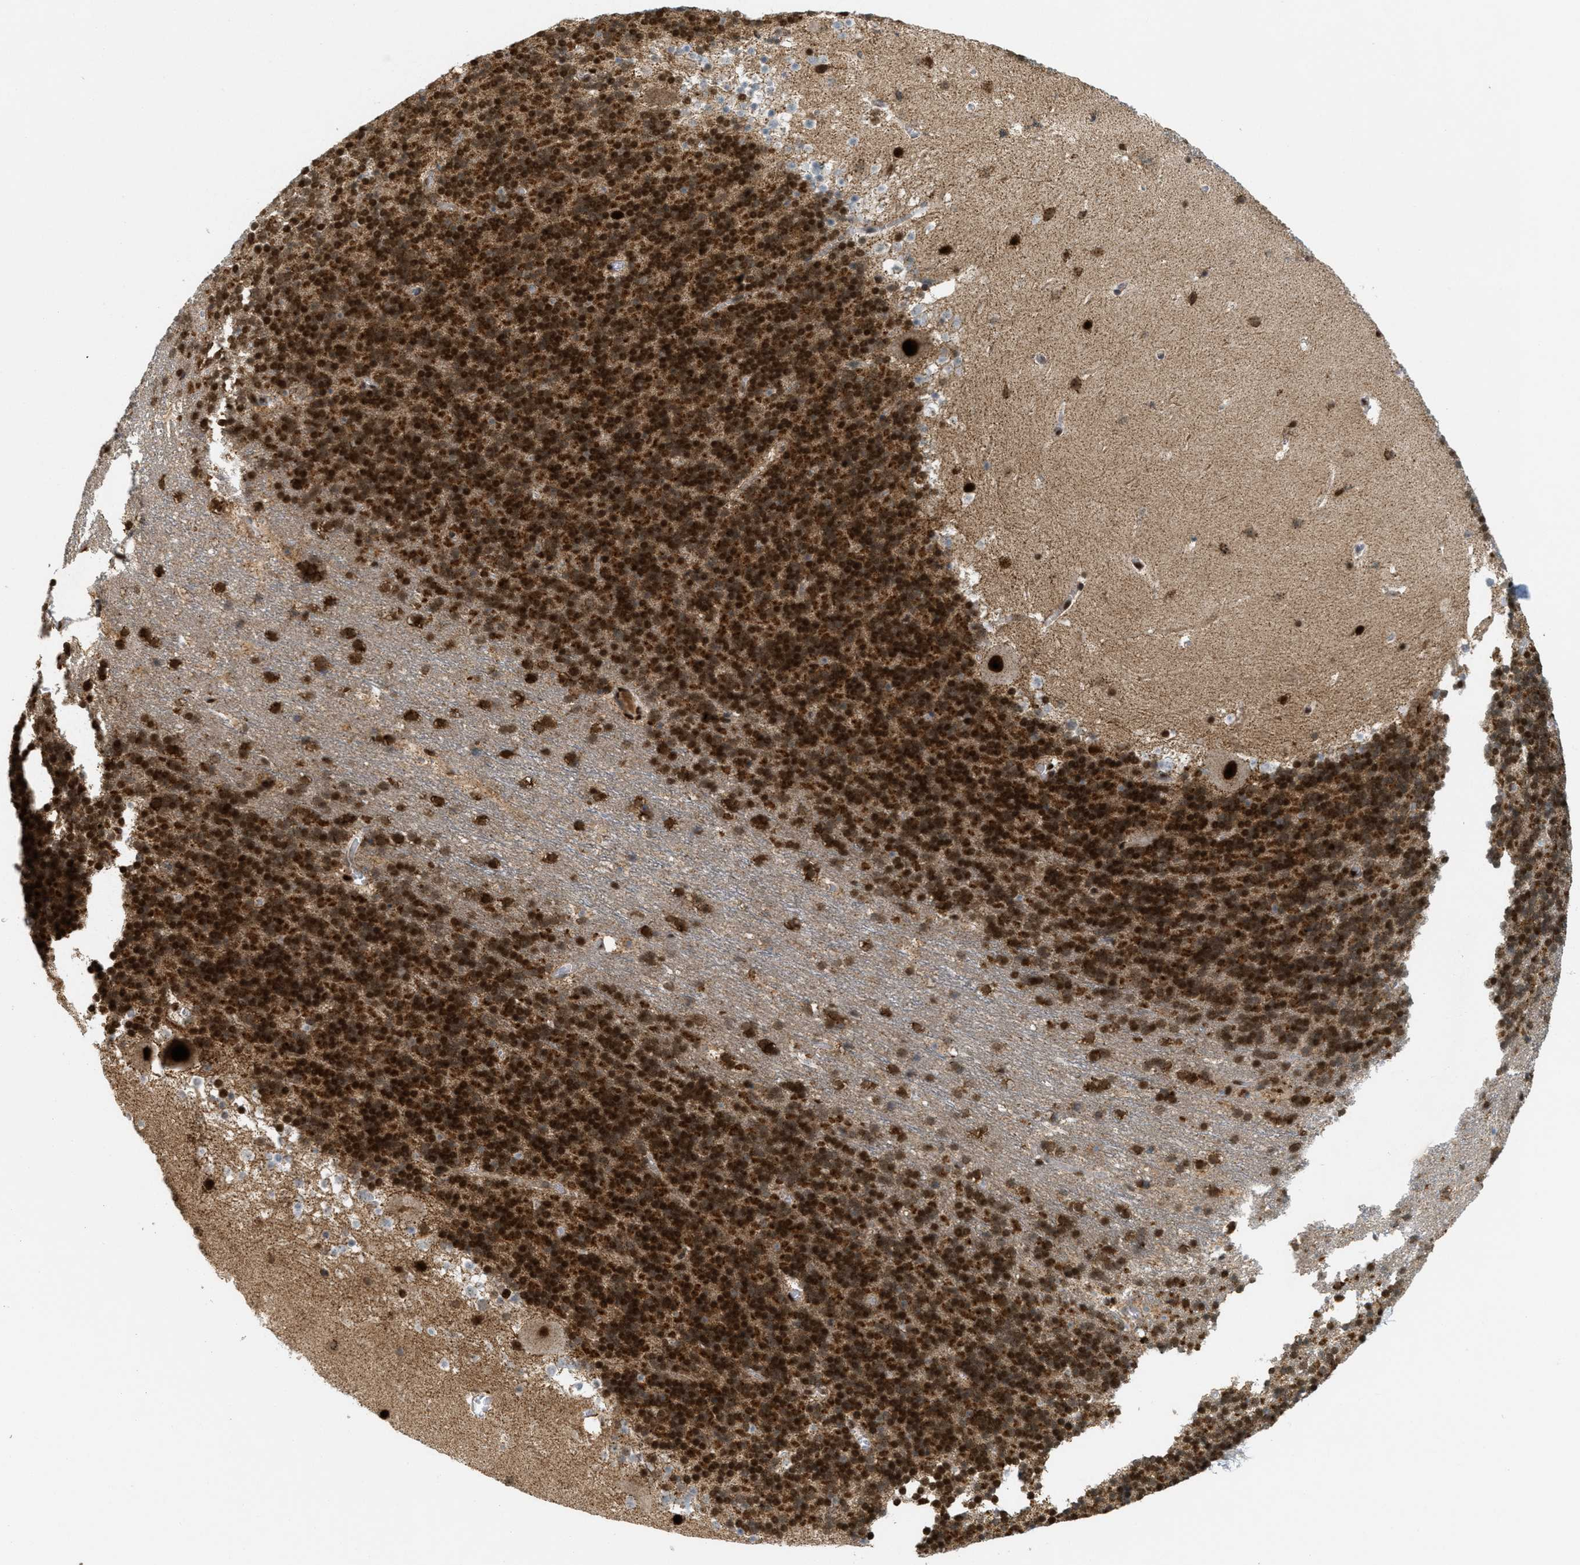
{"staining": {"intensity": "strong", "quantity": ">75%", "location": "cytoplasmic/membranous,nuclear"}, "tissue": "cerebellum", "cell_type": "Cells in granular layer", "image_type": "normal", "snomed": [{"axis": "morphology", "description": "Normal tissue, NOS"}, {"axis": "topography", "description": "Cerebellum"}], "caption": "A brown stain labels strong cytoplasmic/membranous,nuclear staining of a protein in cells in granular layer of normal cerebellum. The staining is performed using DAB brown chromogen to label protein expression. The nuclei are counter-stained blue using hematoxylin.", "gene": "TLK1", "patient": {"sex": "male", "age": 45}}